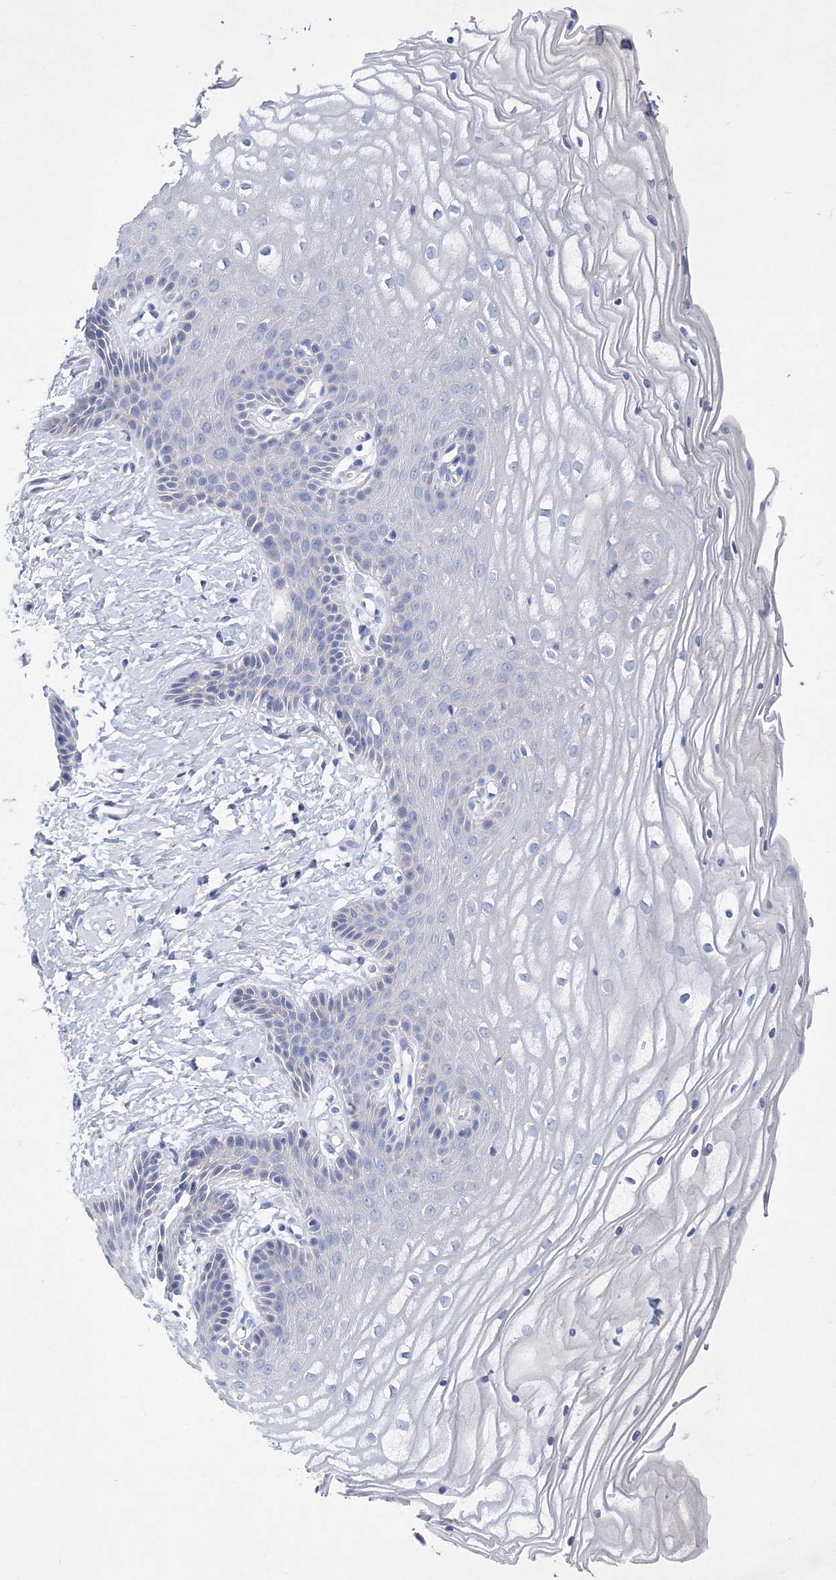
{"staining": {"intensity": "negative", "quantity": "none", "location": "none"}, "tissue": "vagina", "cell_type": "Squamous epithelial cells", "image_type": "normal", "snomed": [{"axis": "morphology", "description": "Normal tissue, NOS"}, {"axis": "topography", "description": "Vagina"}, {"axis": "topography", "description": "Cervix"}], "caption": "This is a photomicrograph of immunohistochemistry staining of unremarkable vagina, which shows no staining in squamous epithelial cells. (DAB (3,3'-diaminobenzidine) immunohistochemistry visualized using brightfield microscopy, high magnification).", "gene": "GPN1", "patient": {"sex": "female", "age": 40}}